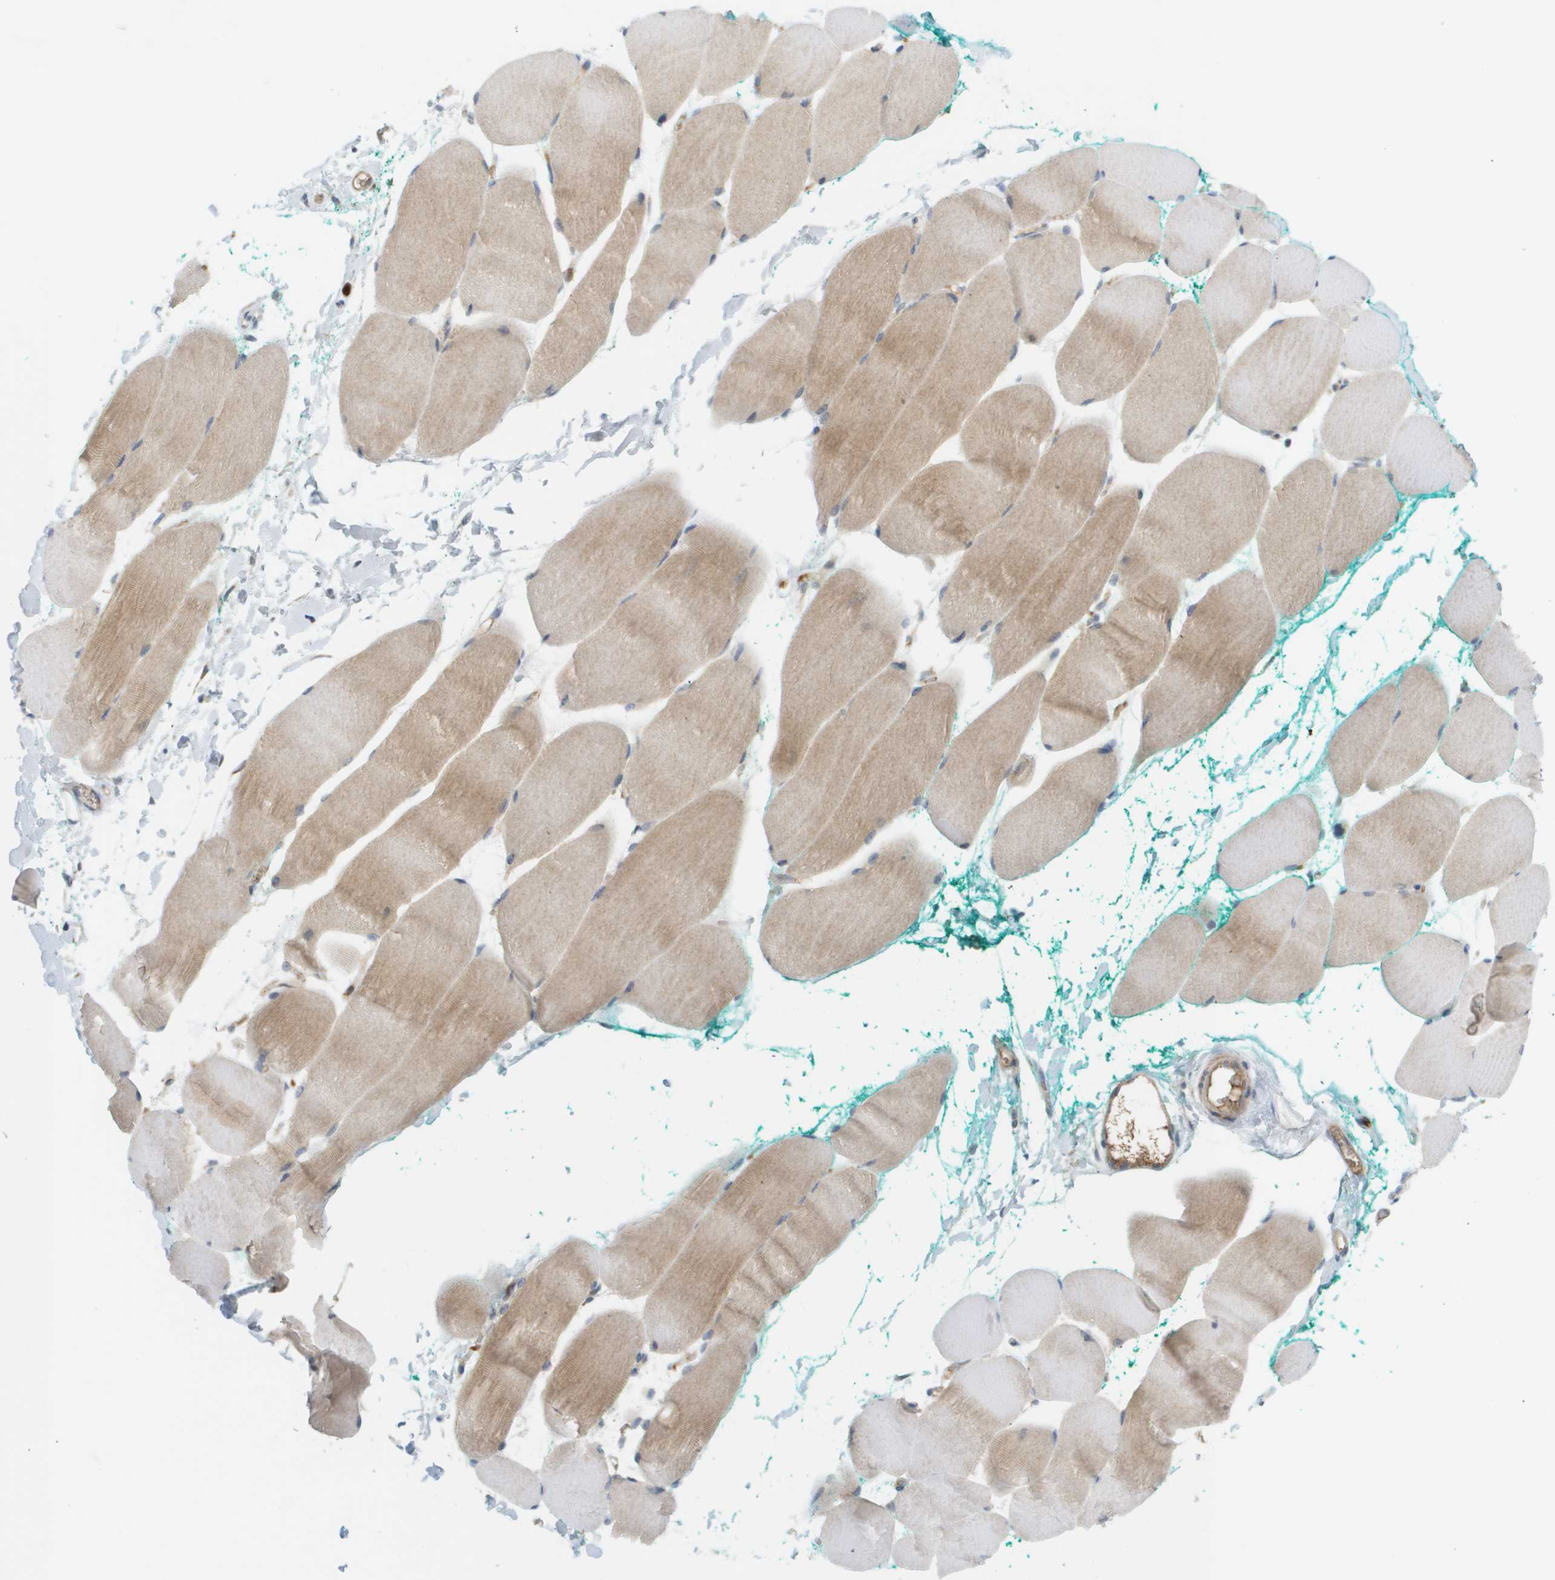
{"staining": {"intensity": "moderate", "quantity": ">75%", "location": "cytoplasmic/membranous"}, "tissue": "skeletal muscle", "cell_type": "Myocytes", "image_type": "normal", "snomed": [{"axis": "morphology", "description": "Normal tissue, NOS"}, {"axis": "morphology", "description": "Squamous cell carcinoma, NOS"}, {"axis": "topography", "description": "Skeletal muscle"}], "caption": "Protein staining displays moderate cytoplasmic/membranous staining in approximately >75% of myocytes in normal skeletal muscle. The protein of interest is stained brown, and the nuclei are stained in blue (DAB IHC with brightfield microscopy, high magnification).", "gene": "PROC", "patient": {"sex": "male", "age": 51}}